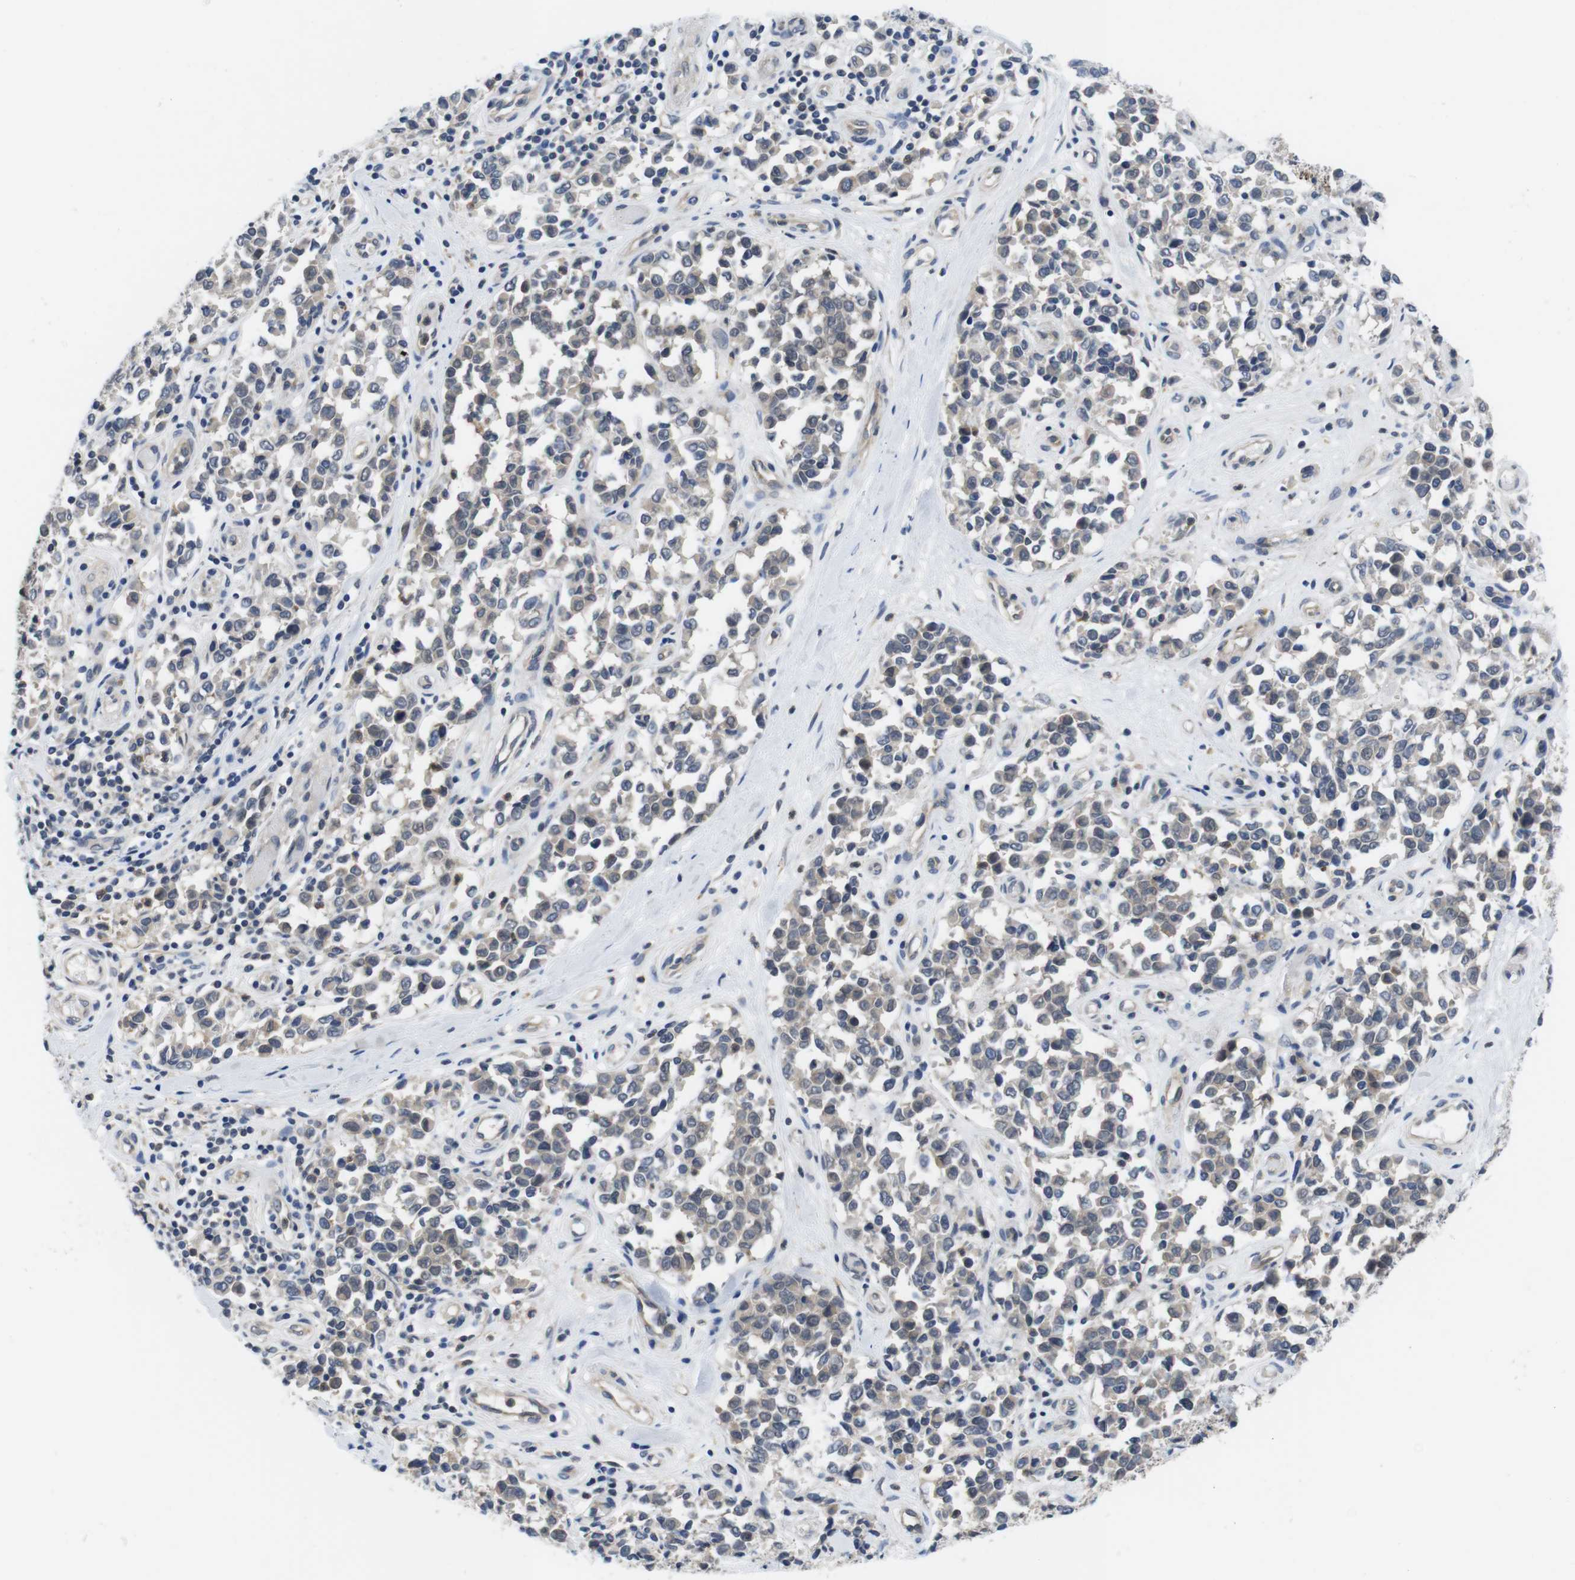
{"staining": {"intensity": "negative", "quantity": "none", "location": "none"}, "tissue": "melanoma", "cell_type": "Tumor cells", "image_type": "cancer", "snomed": [{"axis": "morphology", "description": "Malignant melanoma, NOS"}, {"axis": "topography", "description": "Skin"}], "caption": "Tumor cells are negative for protein expression in human malignant melanoma. The staining was performed using DAB to visualize the protein expression in brown, while the nuclei were stained in blue with hematoxylin (Magnification: 20x).", "gene": "FADD", "patient": {"sex": "female", "age": 64}}